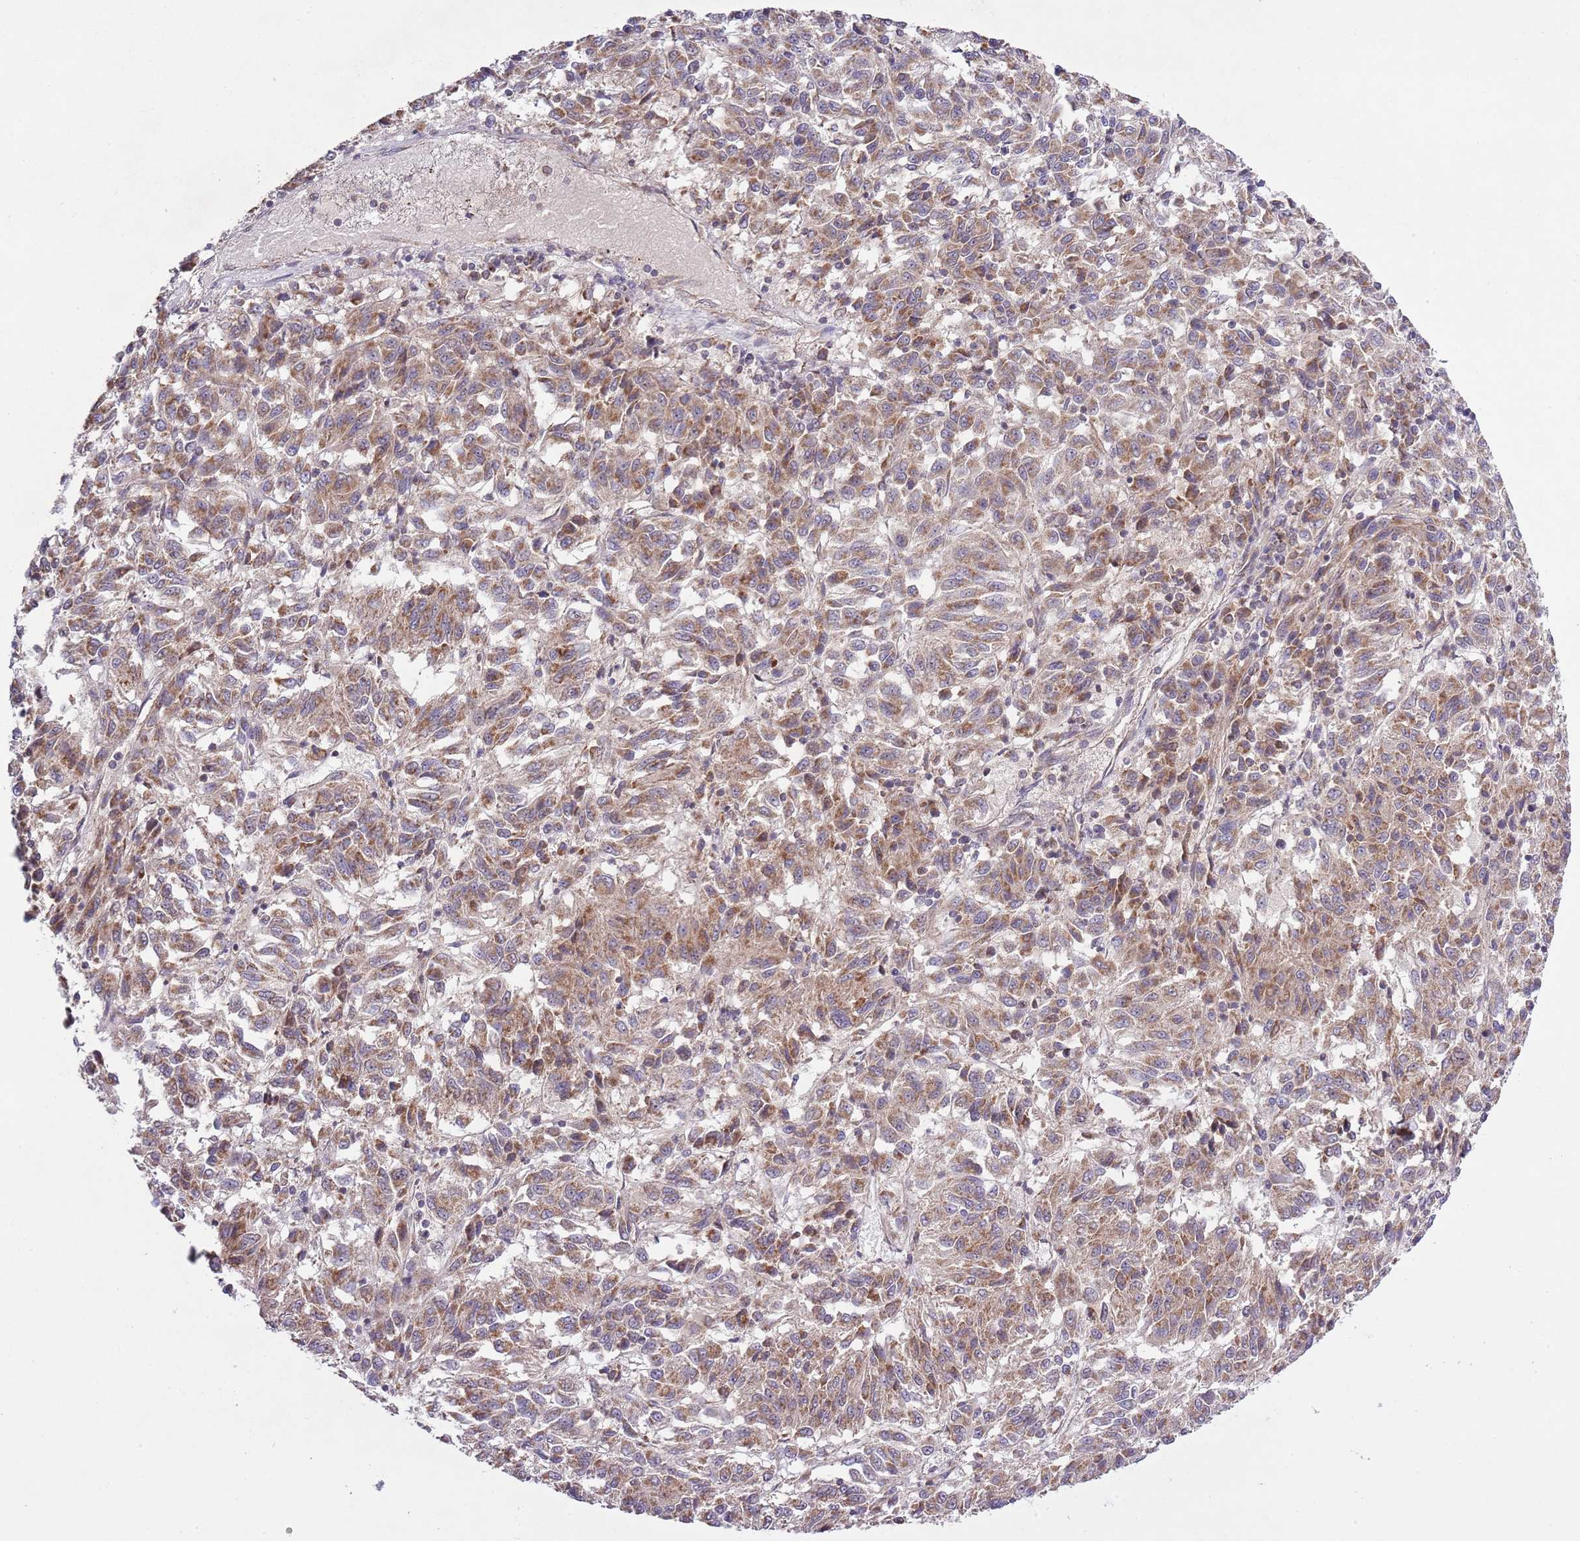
{"staining": {"intensity": "moderate", "quantity": ">75%", "location": "cytoplasmic/membranous"}, "tissue": "melanoma", "cell_type": "Tumor cells", "image_type": "cancer", "snomed": [{"axis": "morphology", "description": "Malignant melanoma, Metastatic site"}, {"axis": "topography", "description": "Lung"}], "caption": "Immunohistochemistry staining of melanoma, which demonstrates medium levels of moderate cytoplasmic/membranous positivity in approximately >75% of tumor cells indicating moderate cytoplasmic/membranous protein staining. The staining was performed using DAB (3,3'-diaminobenzidine) (brown) for protein detection and nuclei were counterstained in hematoxylin (blue).", "gene": "MFNG", "patient": {"sex": "male", "age": 64}}